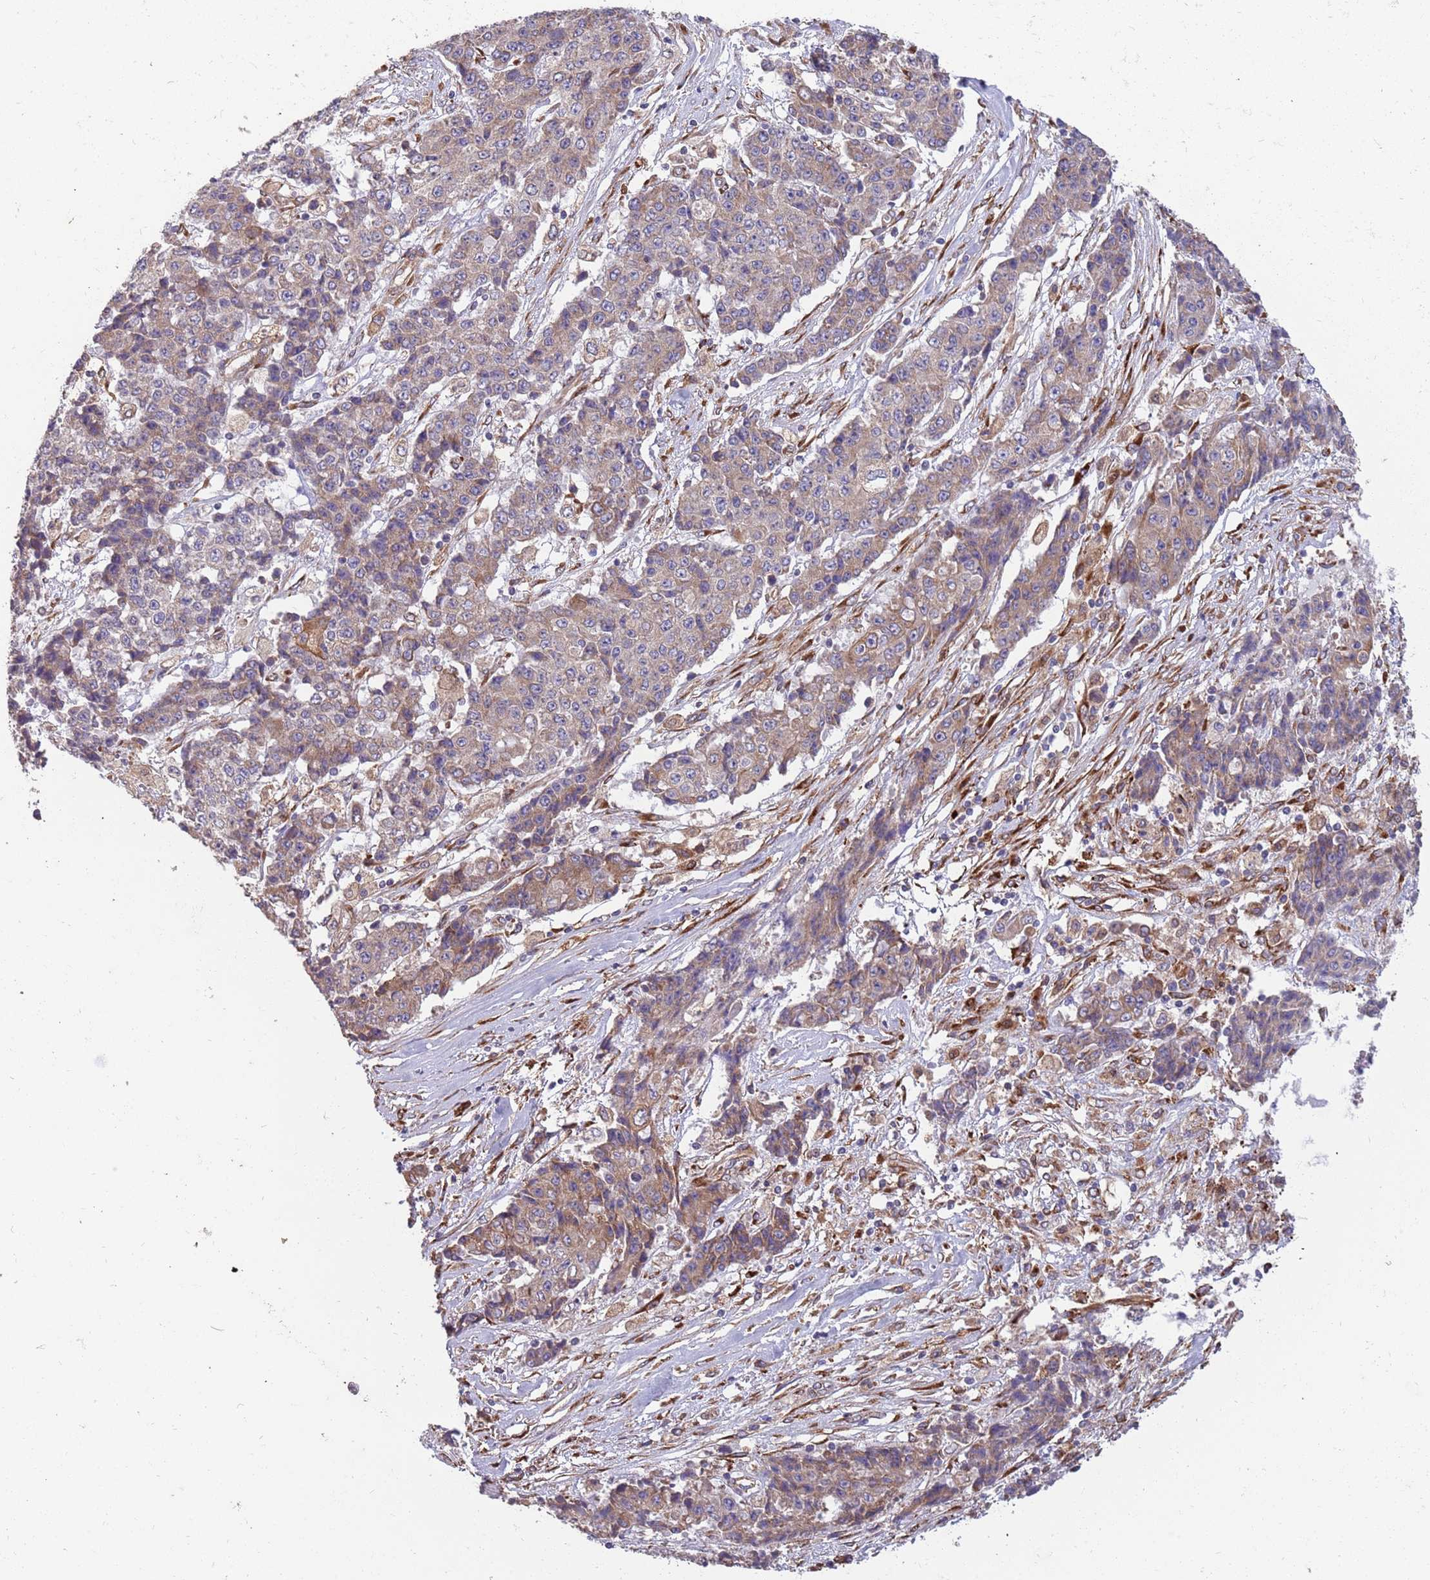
{"staining": {"intensity": "weak", "quantity": ">75%", "location": "cytoplasmic/membranous"}, "tissue": "ovarian cancer", "cell_type": "Tumor cells", "image_type": "cancer", "snomed": [{"axis": "morphology", "description": "Carcinoma, endometroid"}, {"axis": "topography", "description": "Ovary"}], "caption": "This image demonstrates immunohistochemistry (IHC) staining of human ovarian cancer, with low weak cytoplasmic/membranous expression in about >75% of tumor cells.", "gene": "ARMCX6", "patient": {"sex": "female", "age": 42}}